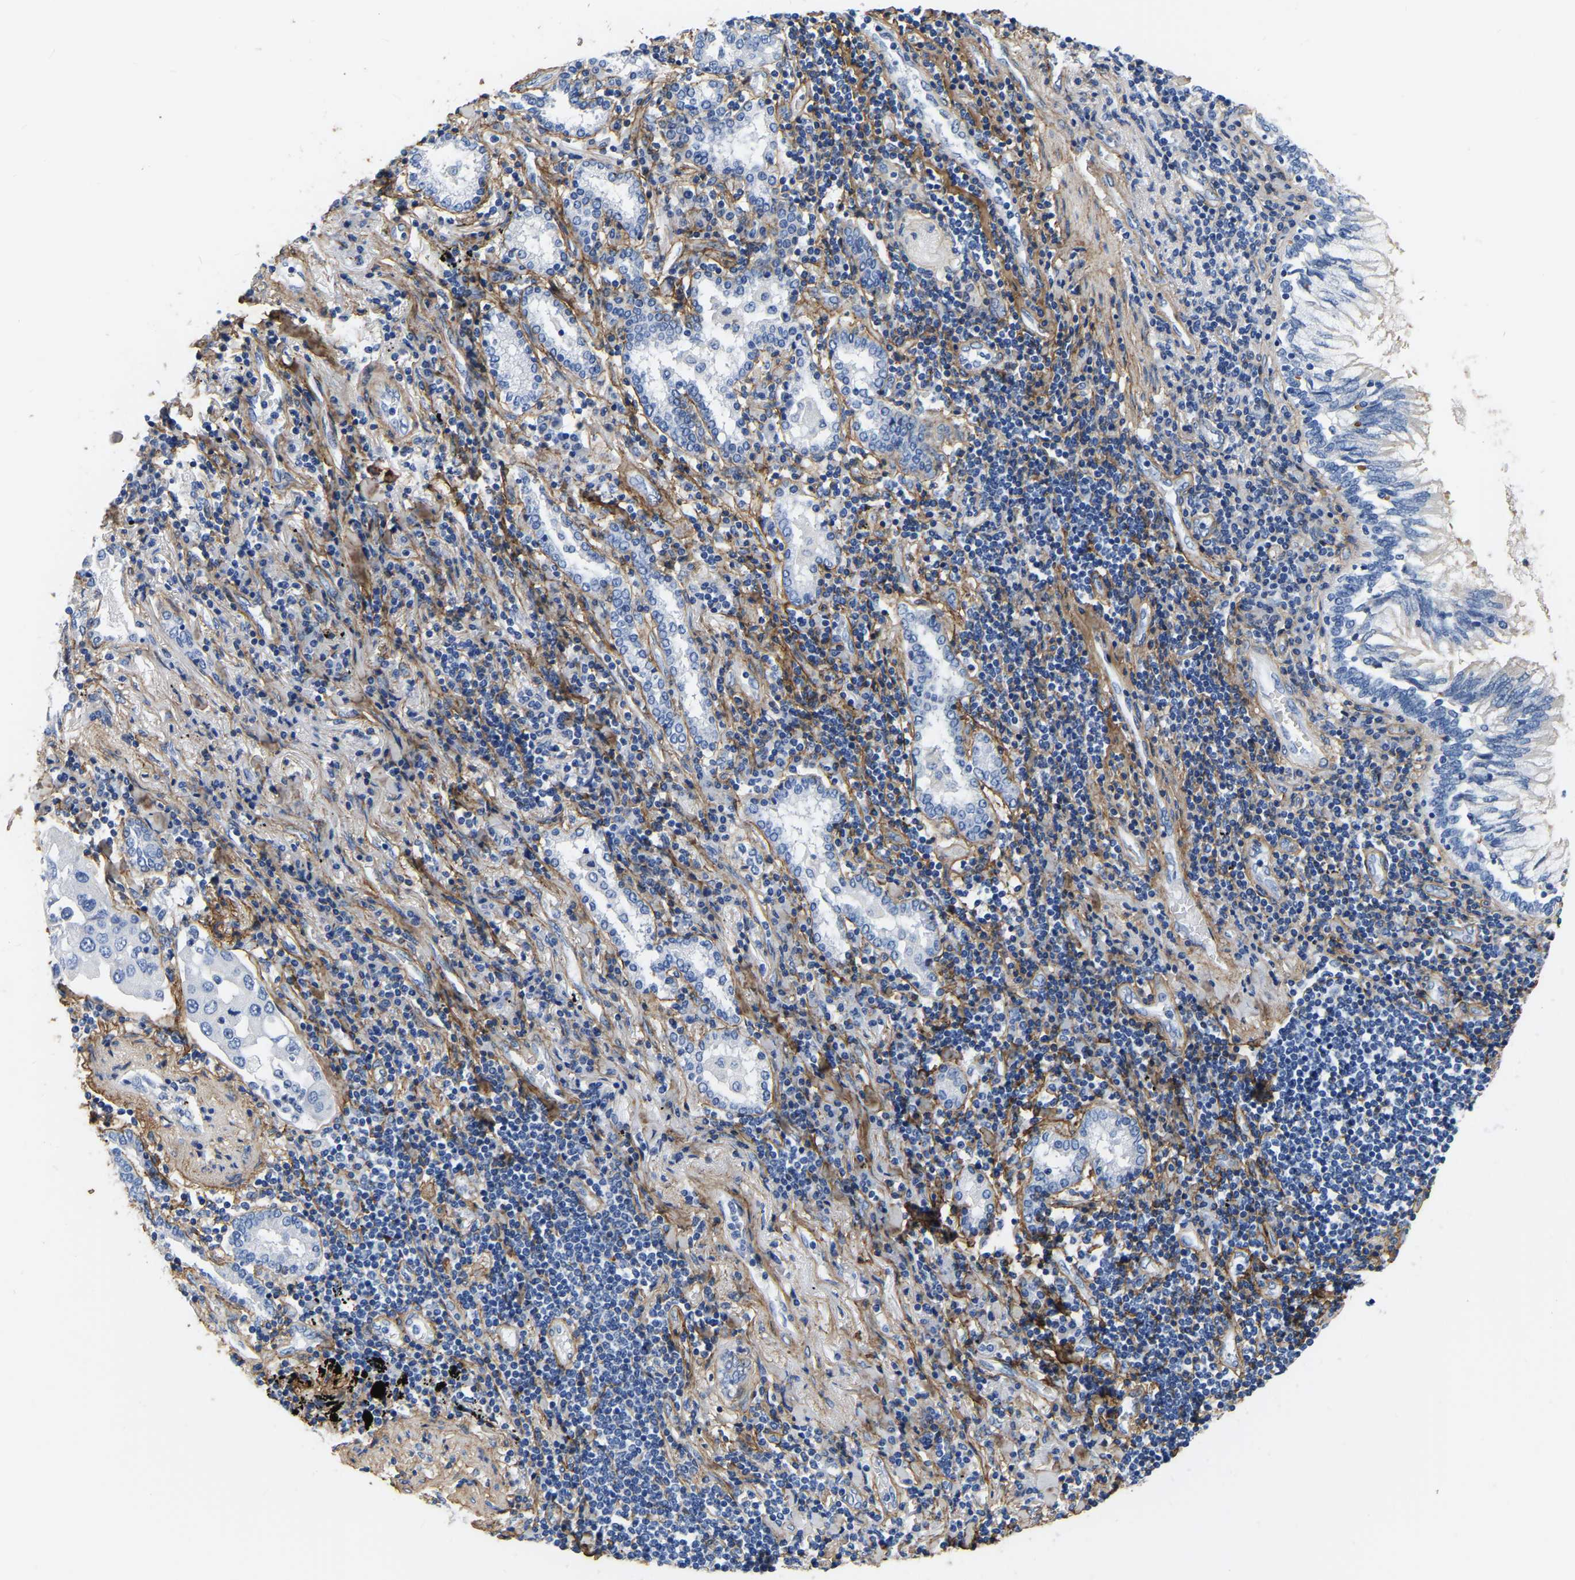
{"staining": {"intensity": "negative", "quantity": "none", "location": "none"}, "tissue": "lung cancer", "cell_type": "Tumor cells", "image_type": "cancer", "snomed": [{"axis": "morphology", "description": "Adenocarcinoma, NOS"}, {"axis": "topography", "description": "Lung"}], "caption": "IHC histopathology image of neoplastic tissue: lung cancer (adenocarcinoma) stained with DAB exhibits no significant protein expression in tumor cells.", "gene": "COL6A1", "patient": {"sex": "female", "age": 65}}